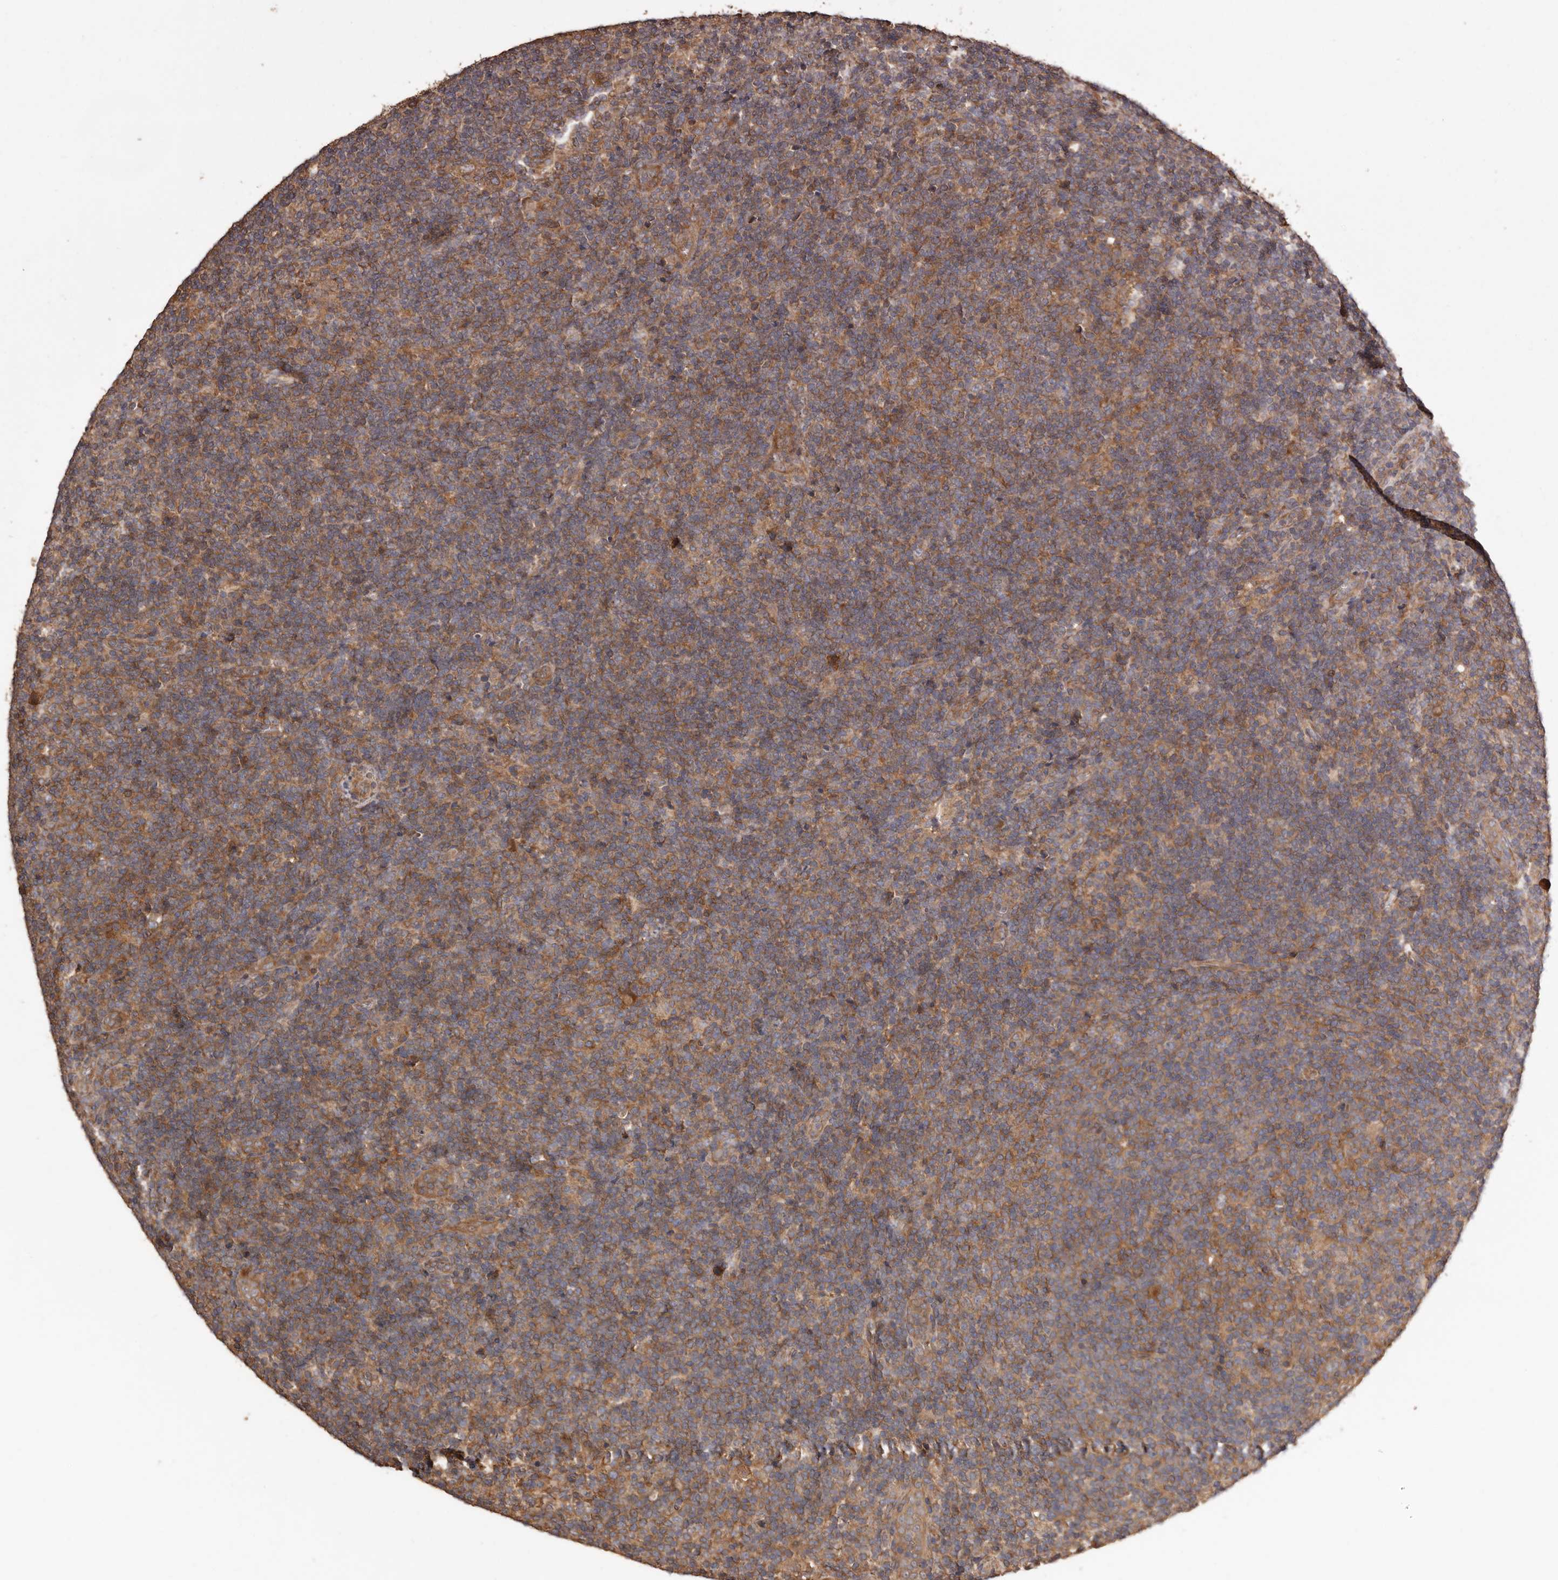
{"staining": {"intensity": "moderate", "quantity": ">75%", "location": "cytoplasmic/membranous"}, "tissue": "lymphoma", "cell_type": "Tumor cells", "image_type": "cancer", "snomed": [{"axis": "morphology", "description": "Hodgkin's disease, NOS"}, {"axis": "topography", "description": "Lymph node"}], "caption": "Hodgkin's disease stained with DAB (3,3'-diaminobenzidine) immunohistochemistry exhibits medium levels of moderate cytoplasmic/membranous staining in about >75% of tumor cells.", "gene": "COQ8B", "patient": {"sex": "female", "age": 57}}